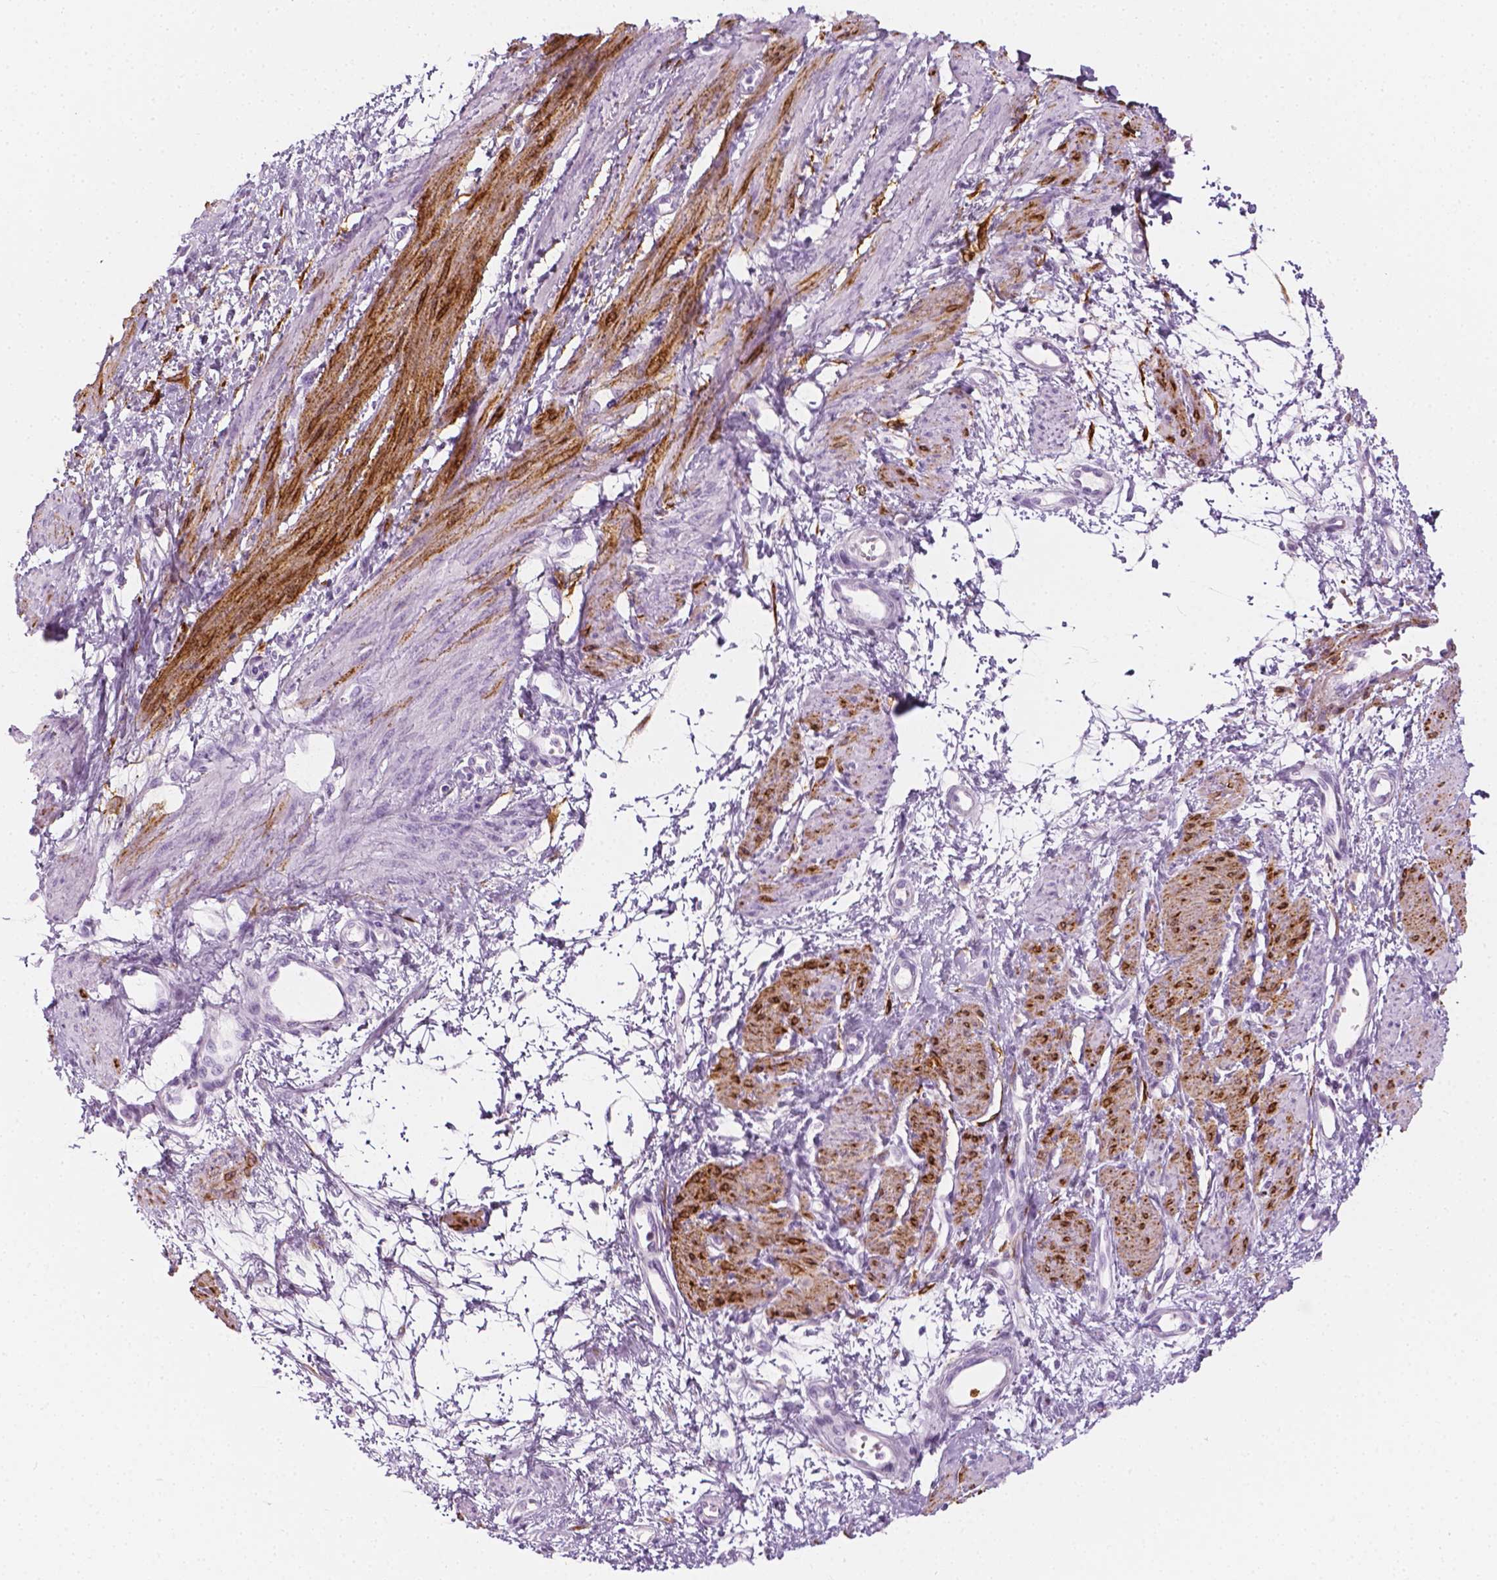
{"staining": {"intensity": "moderate", "quantity": ">75%", "location": "cytoplasmic/membranous"}, "tissue": "smooth muscle", "cell_type": "Smooth muscle cells", "image_type": "normal", "snomed": [{"axis": "morphology", "description": "Normal tissue, NOS"}, {"axis": "topography", "description": "Smooth muscle"}, {"axis": "topography", "description": "Uterus"}], "caption": "Protein expression analysis of normal smooth muscle demonstrates moderate cytoplasmic/membranous positivity in about >75% of smooth muscle cells. (Brightfield microscopy of DAB IHC at high magnification).", "gene": "CES1", "patient": {"sex": "female", "age": 39}}